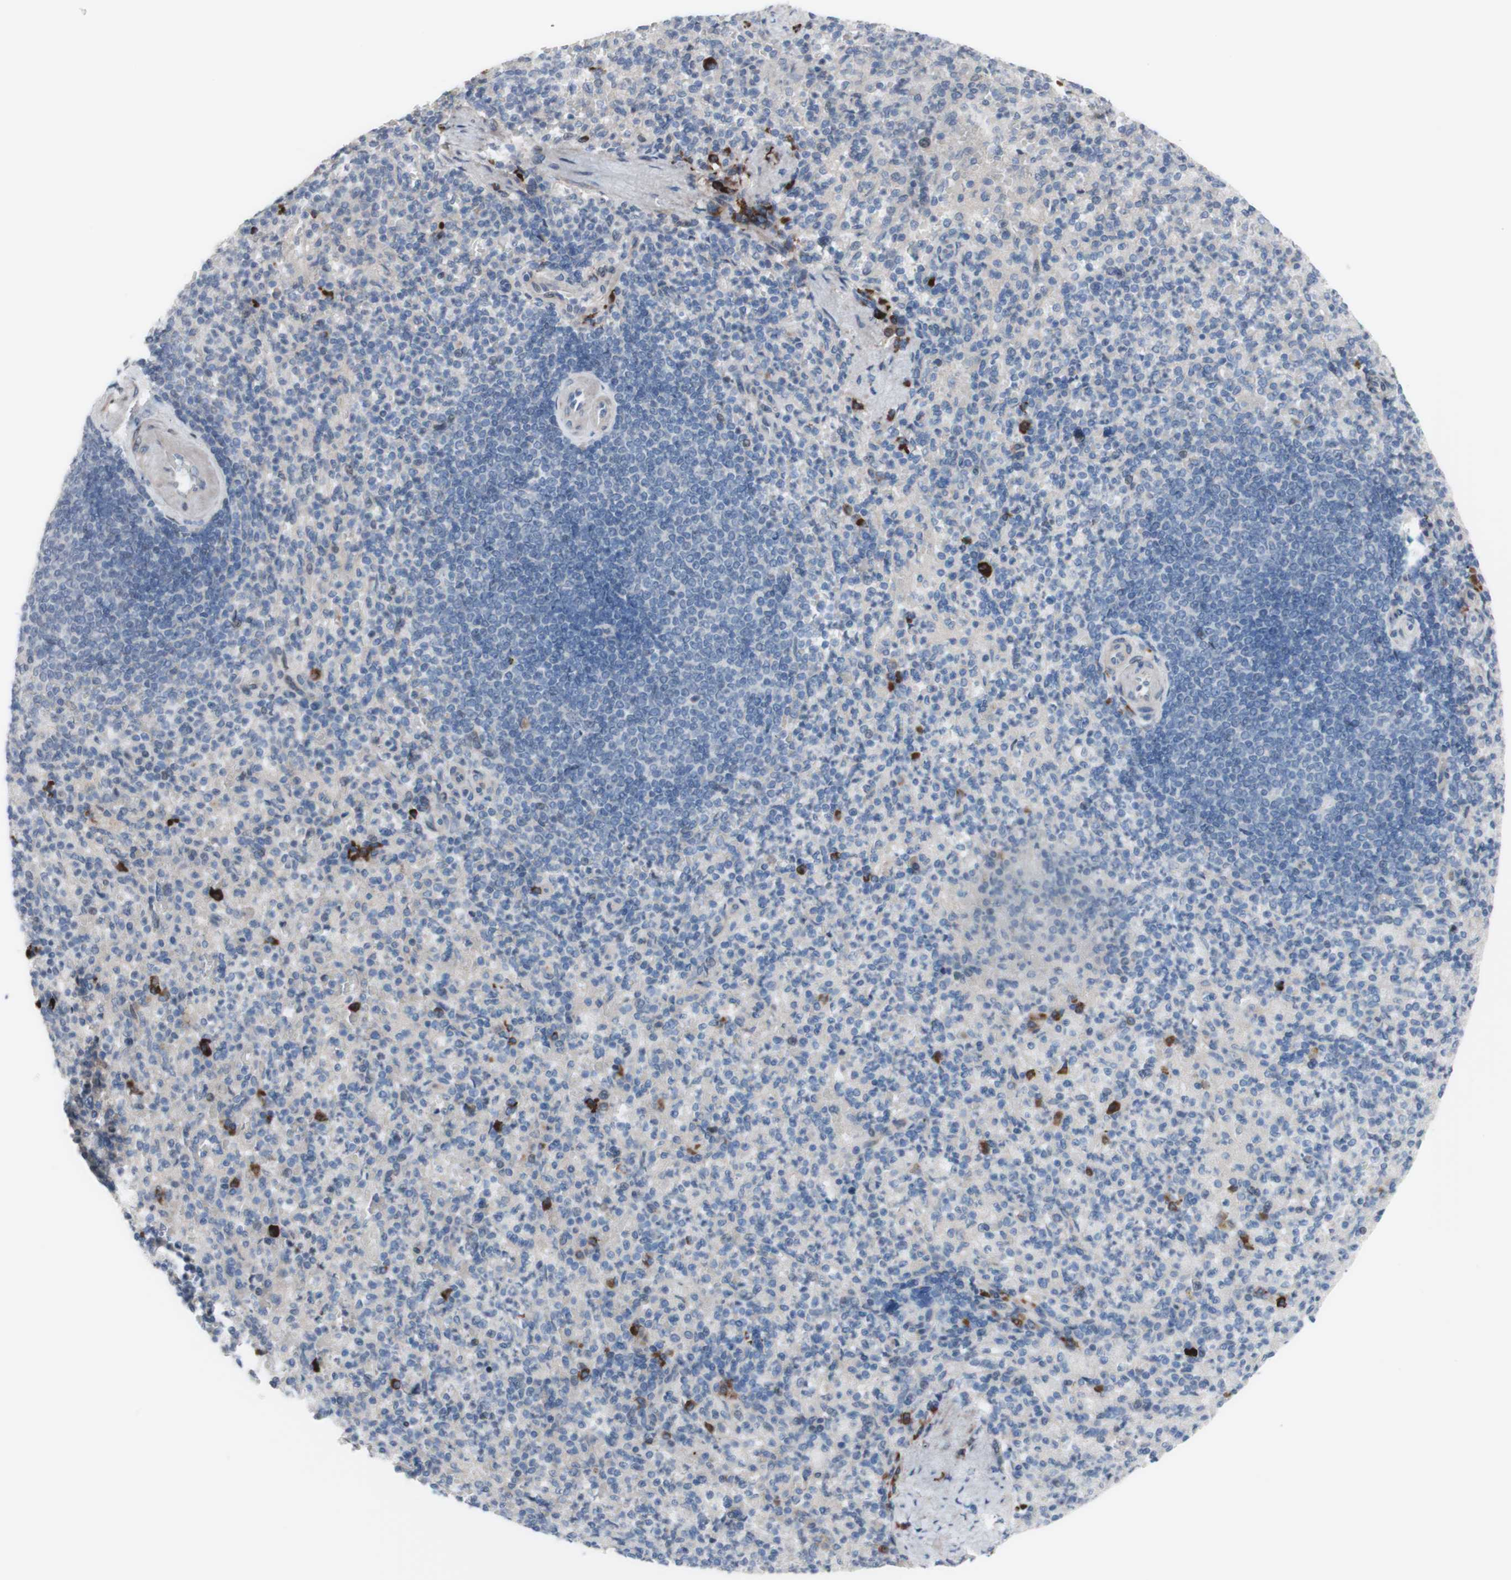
{"staining": {"intensity": "strong", "quantity": "<25%", "location": "cytoplasmic/membranous"}, "tissue": "spleen", "cell_type": "Cells in red pulp", "image_type": "normal", "snomed": [{"axis": "morphology", "description": "Normal tissue, NOS"}, {"axis": "topography", "description": "Spleen"}], "caption": "Immunohistochemical staining of unremarkable spleen displays <25% levels of strong cytoplasmic/membranous protein positivity in approximately <25% of cells in red pulp. (IHC, brightfield microscopy, high magnification).", "gene": "PHTF2", "patient": {"sex": "female", "age": 74}}